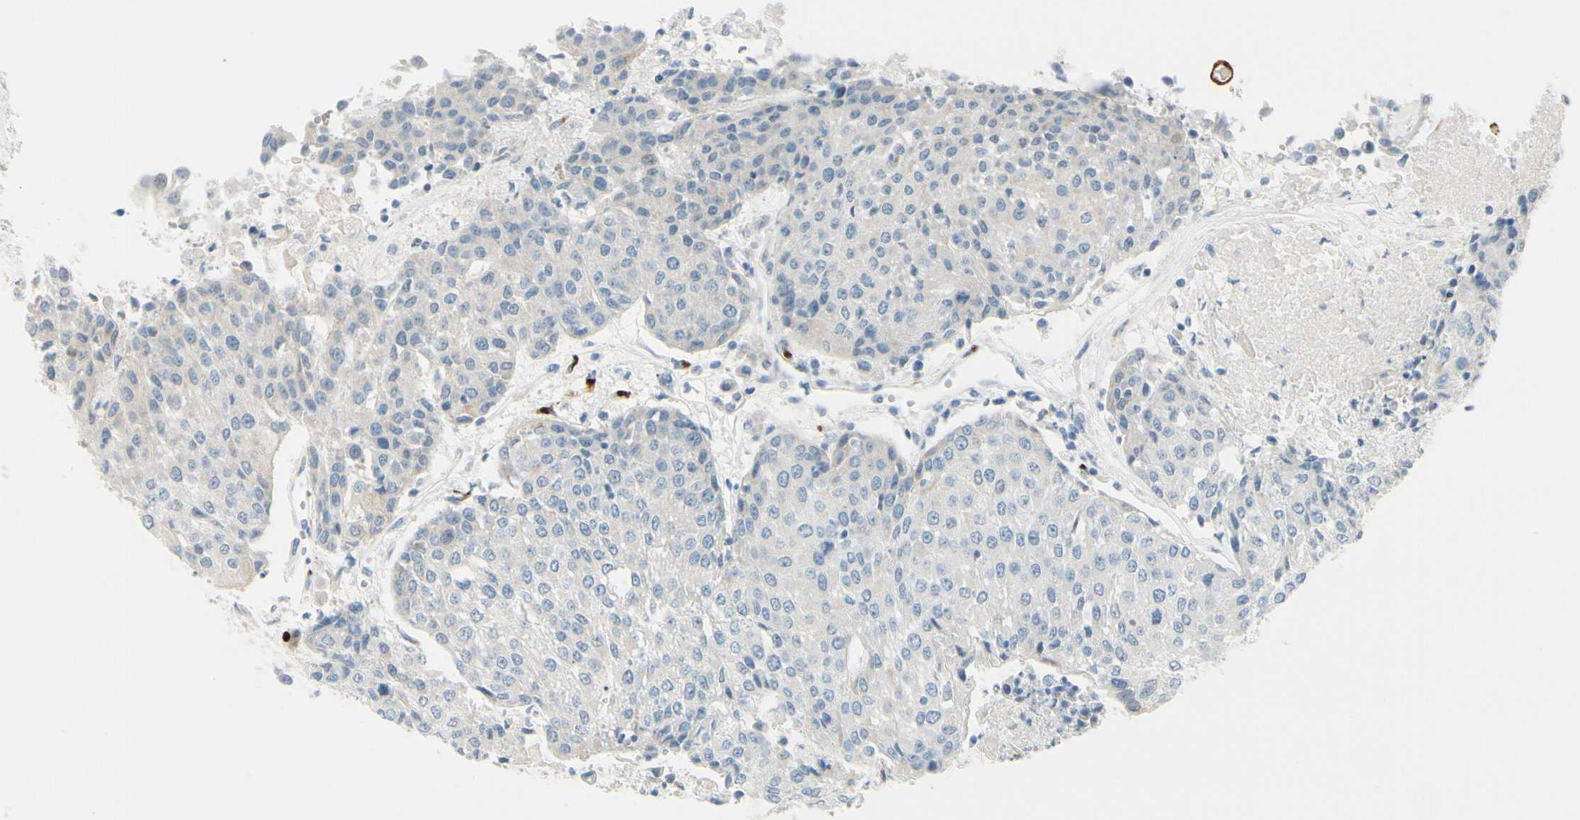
{"staining": {"intensity": "negative", "quantity": "none", "location": "none"}, "tissue": "urothelial cancer", "cell_type": "Tumor cells", "image_type": "cancer", "snomed": [{"axis": "morphology", "description": "Urothelial carcinoma, High grade"}, {"axis": "topography", "description": "Urinary bladder"}], "caption": "Tumor cells show no significant protein expression in urothelial cancer.", "gene": "GALNT5", "patient": {"sex": "female", "age": 85}}